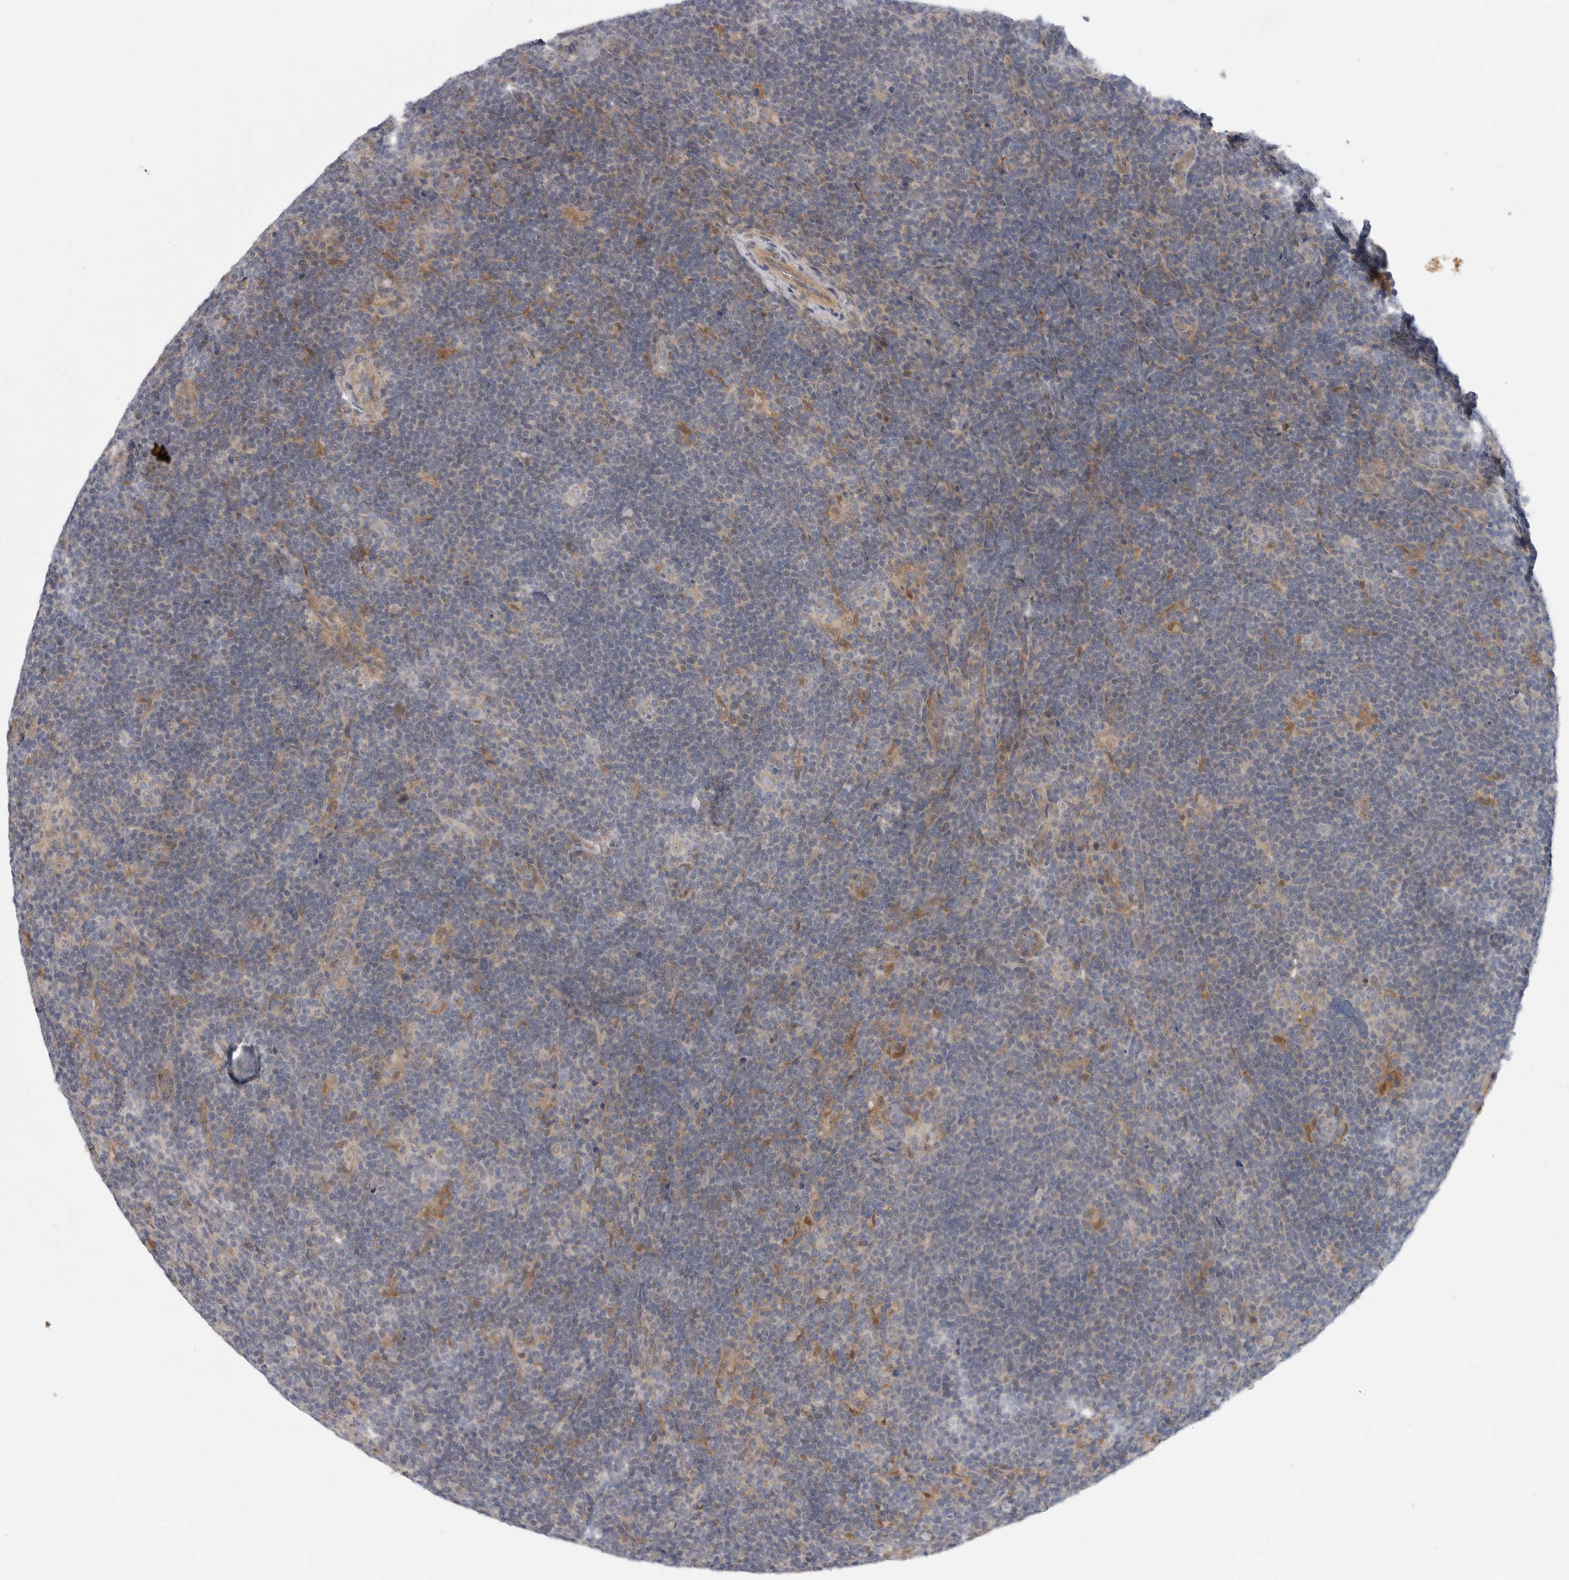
{"staining": {"intensity": "weak", "quantity": "<25%", "location": "cytoplasmic/membranous"}, "tissue": "lymphoma", "cell_type": "Tumor cells", "image_type": "cancer", "snomed": [{"axis": "morphology", "description": "Hodgkin's disease, NOS"}, {"axis": "topography", "description": "Lymph node"}], "caption": "Tumor cells show no significant protein expression in lymphoma.", "gene": "FBXO43", "patient": {"sex": "female", "age": 57}}